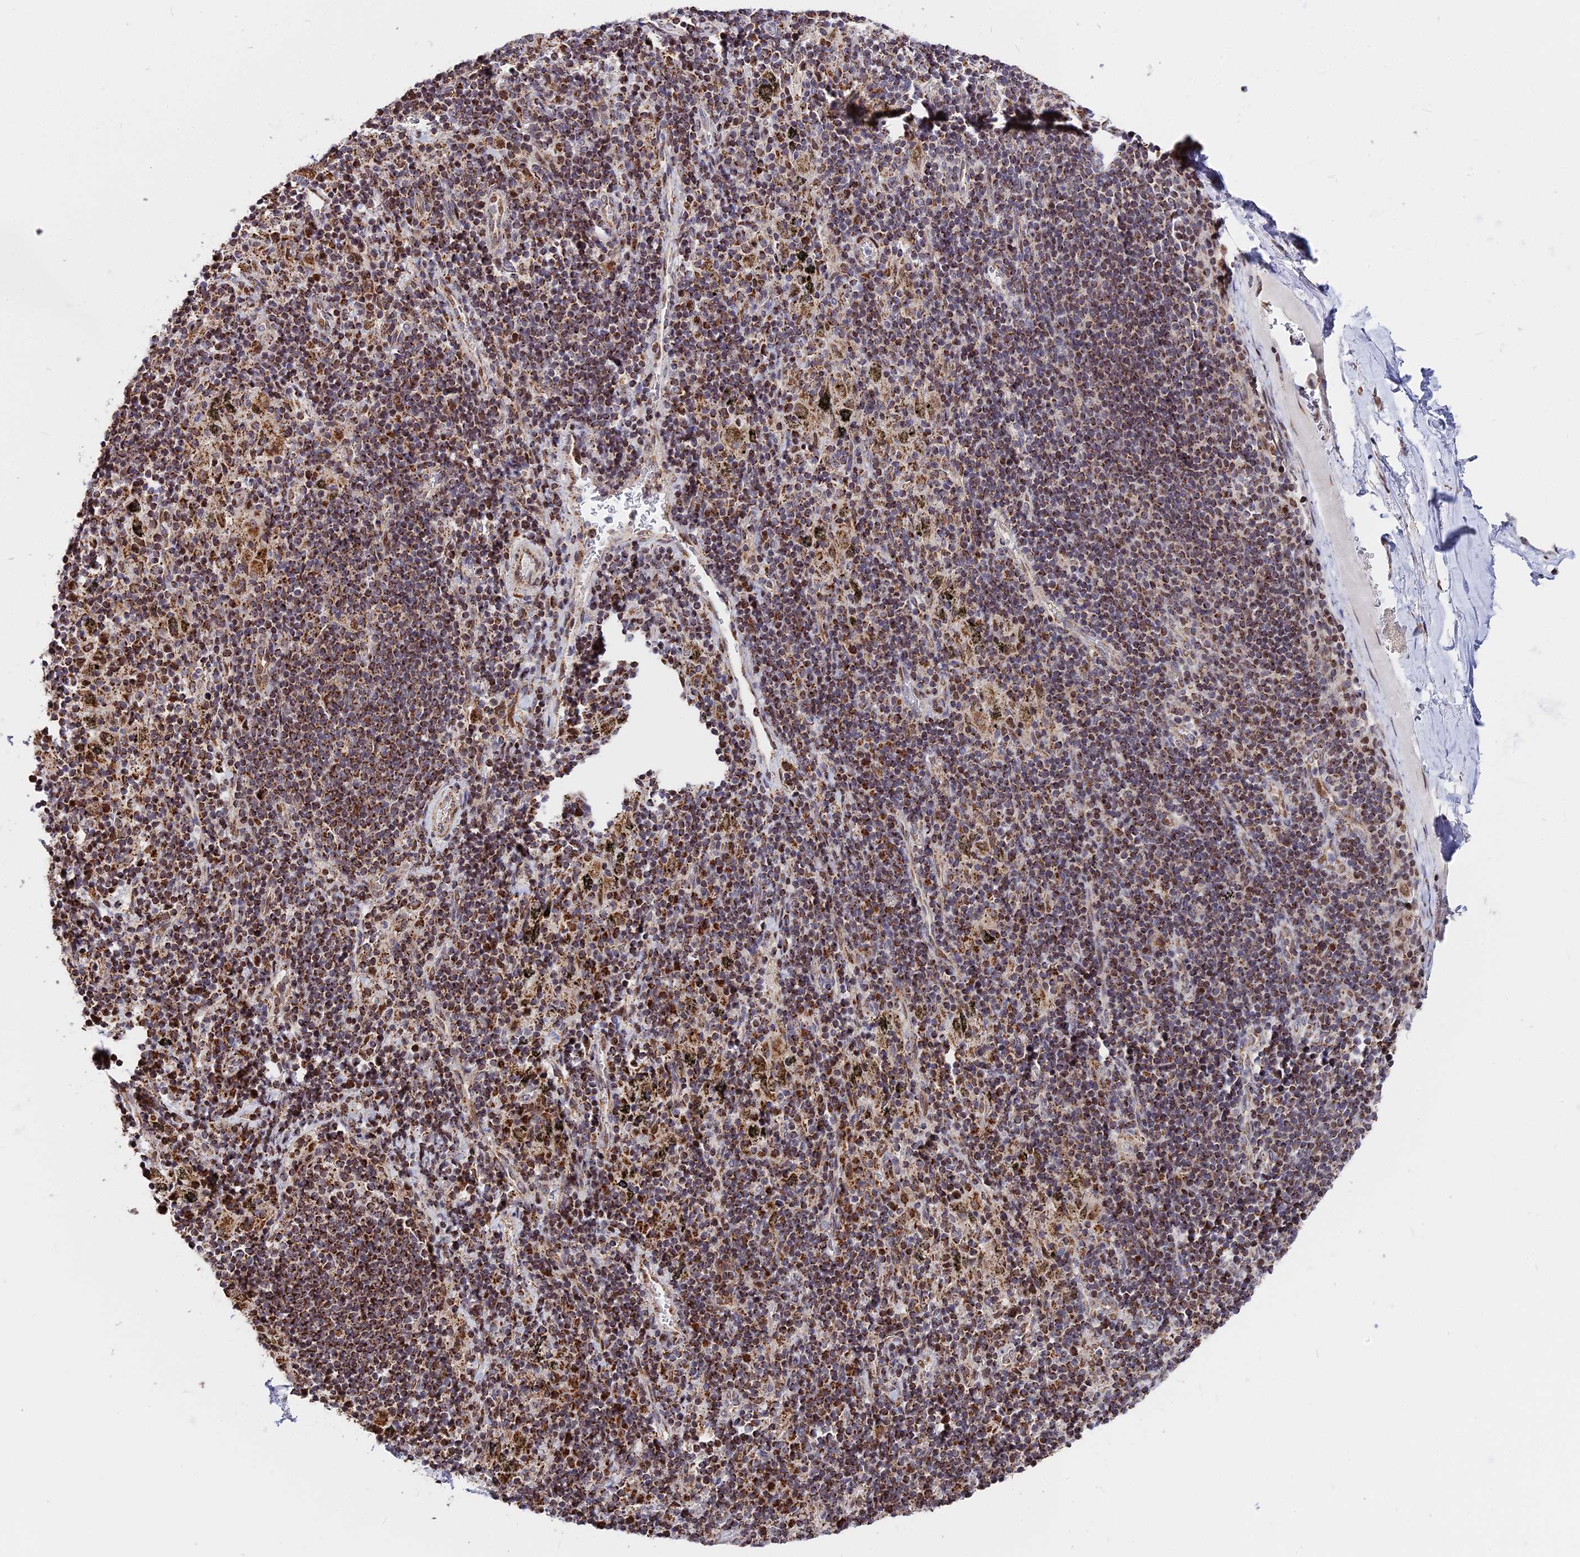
{"staining": {"intensity": "weak", "quantity": "25%-75%", "location": "cytoplasmic/membranous"}, "tissue": "adipose tissue", "cell_type": "Adipocytes", "image_type": "normal", "snomed": [{"axis": "morphology", "description": "Normal tissue, NOS"}, {"axis": "topography", "description": "Lymph node"}, {"axis": "topography", "description": "Cartilage tissue"}, {"axis": "topography", "description": "Bronchus"}], "caption": "High-magnification brightfield microscopy of unremarkable adipose tissue stained with DAB (3,3'-diaminobenzidine) (brown) and counterstained with hematoxylin (blue). adipocytes exhibit weak cytoplasmic/membranous positivity is identified in approximately25%-75% of cells.", "gene": "FAM174C", "patient": {"sex": "male", "age": 63}}